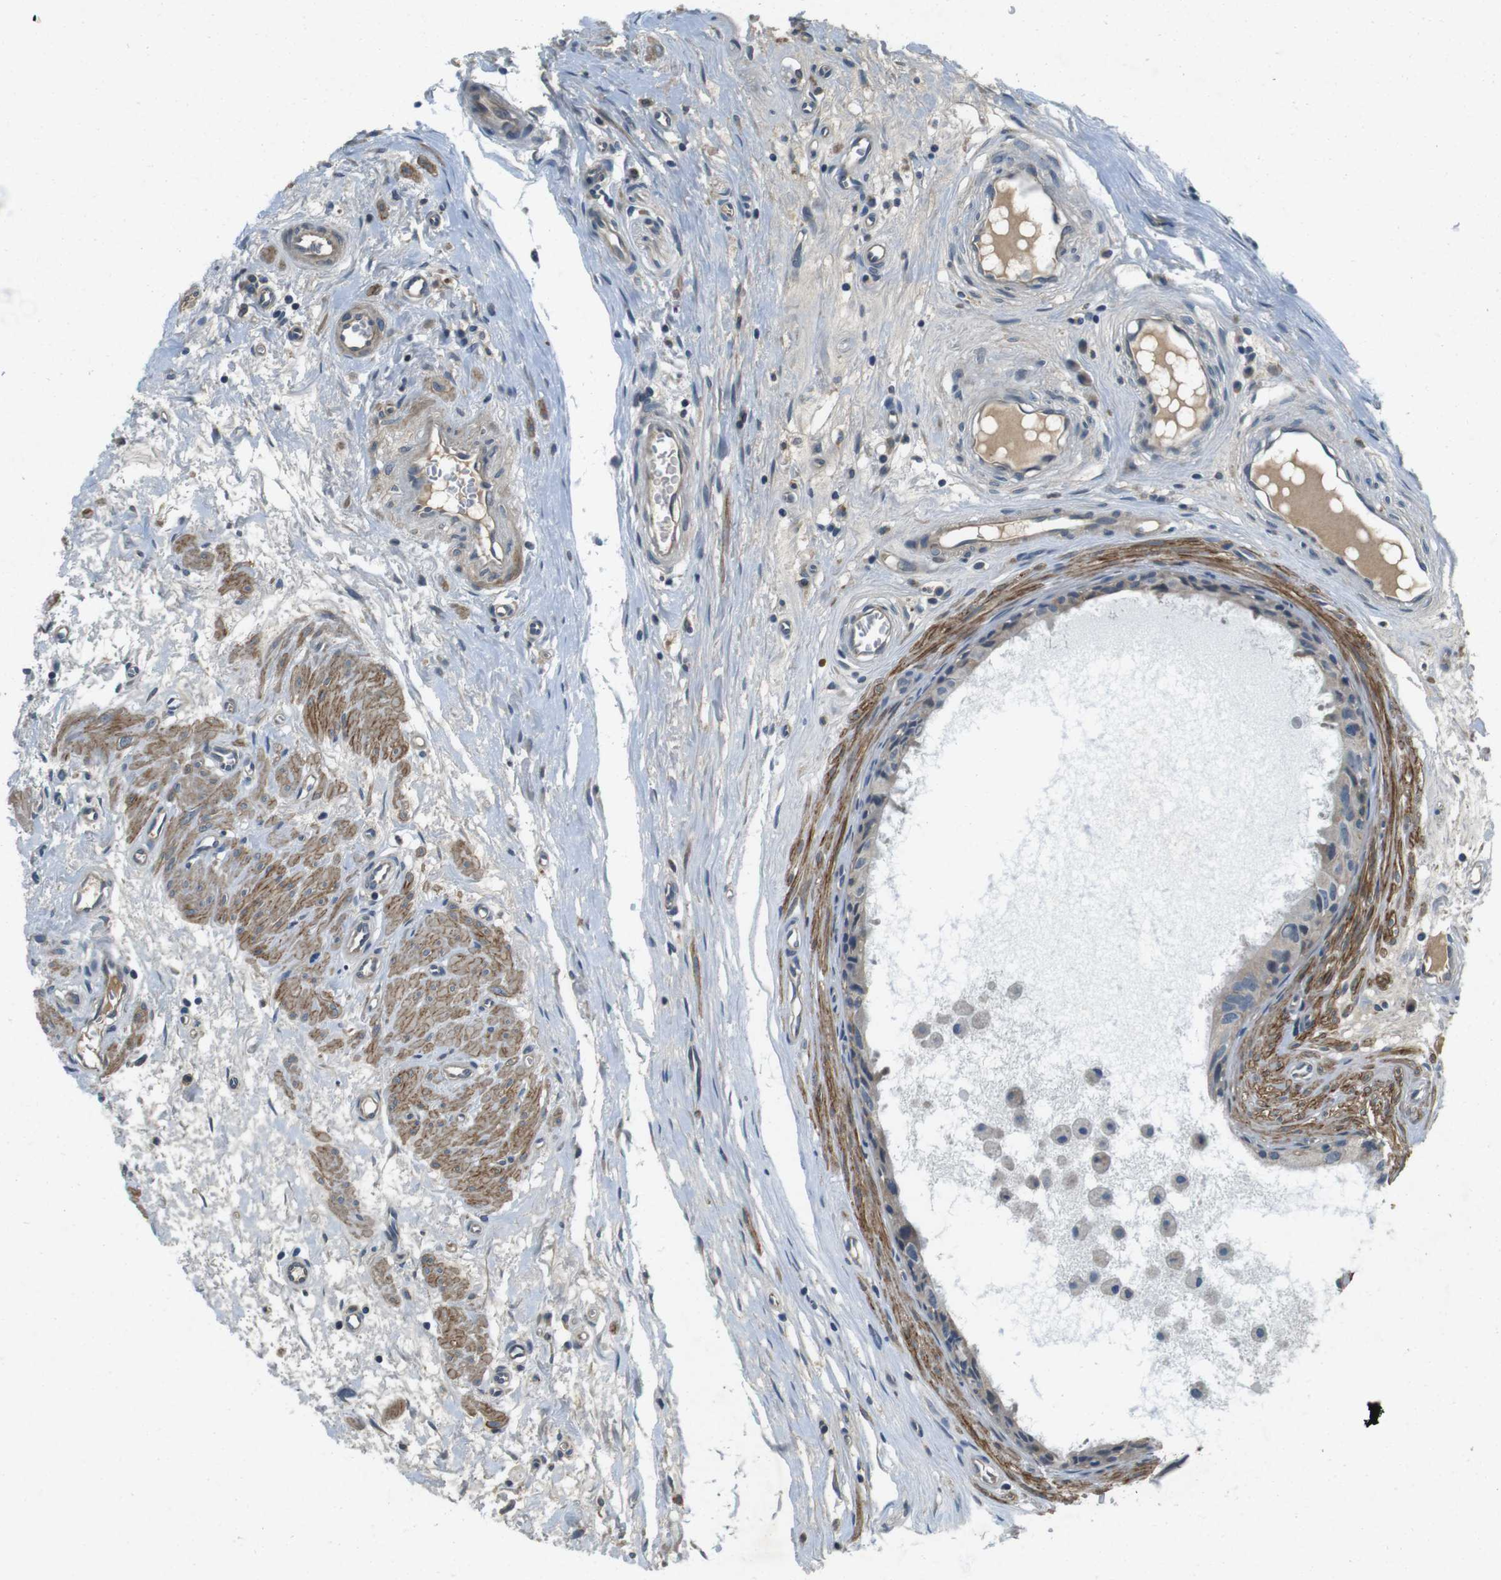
{"staining": {"intensity": "weak", "quantity": ">75%", "location": "cytoplasmic/membranous"}, "tissue": "epididymis", "cell_type": "Glandular cells", "image_type": "normal", "snomed": [{"axis": "morphology", "description": "Normal tissue, NOS"}, {"axis": "morphology", "description": "Inflammation, NOS"}, {"axis": "topography", "description": "Epididymis"}], "caption": "Brown immunohistochemical staining in benign epididymis reveals weak cytoplasmic/membranous staining in approximately >75% of glandular cells. (IHC, brightfield microscopy, high magnification).", "gene": "DTNA", "patient": {"sex": "male", "age": 85}}